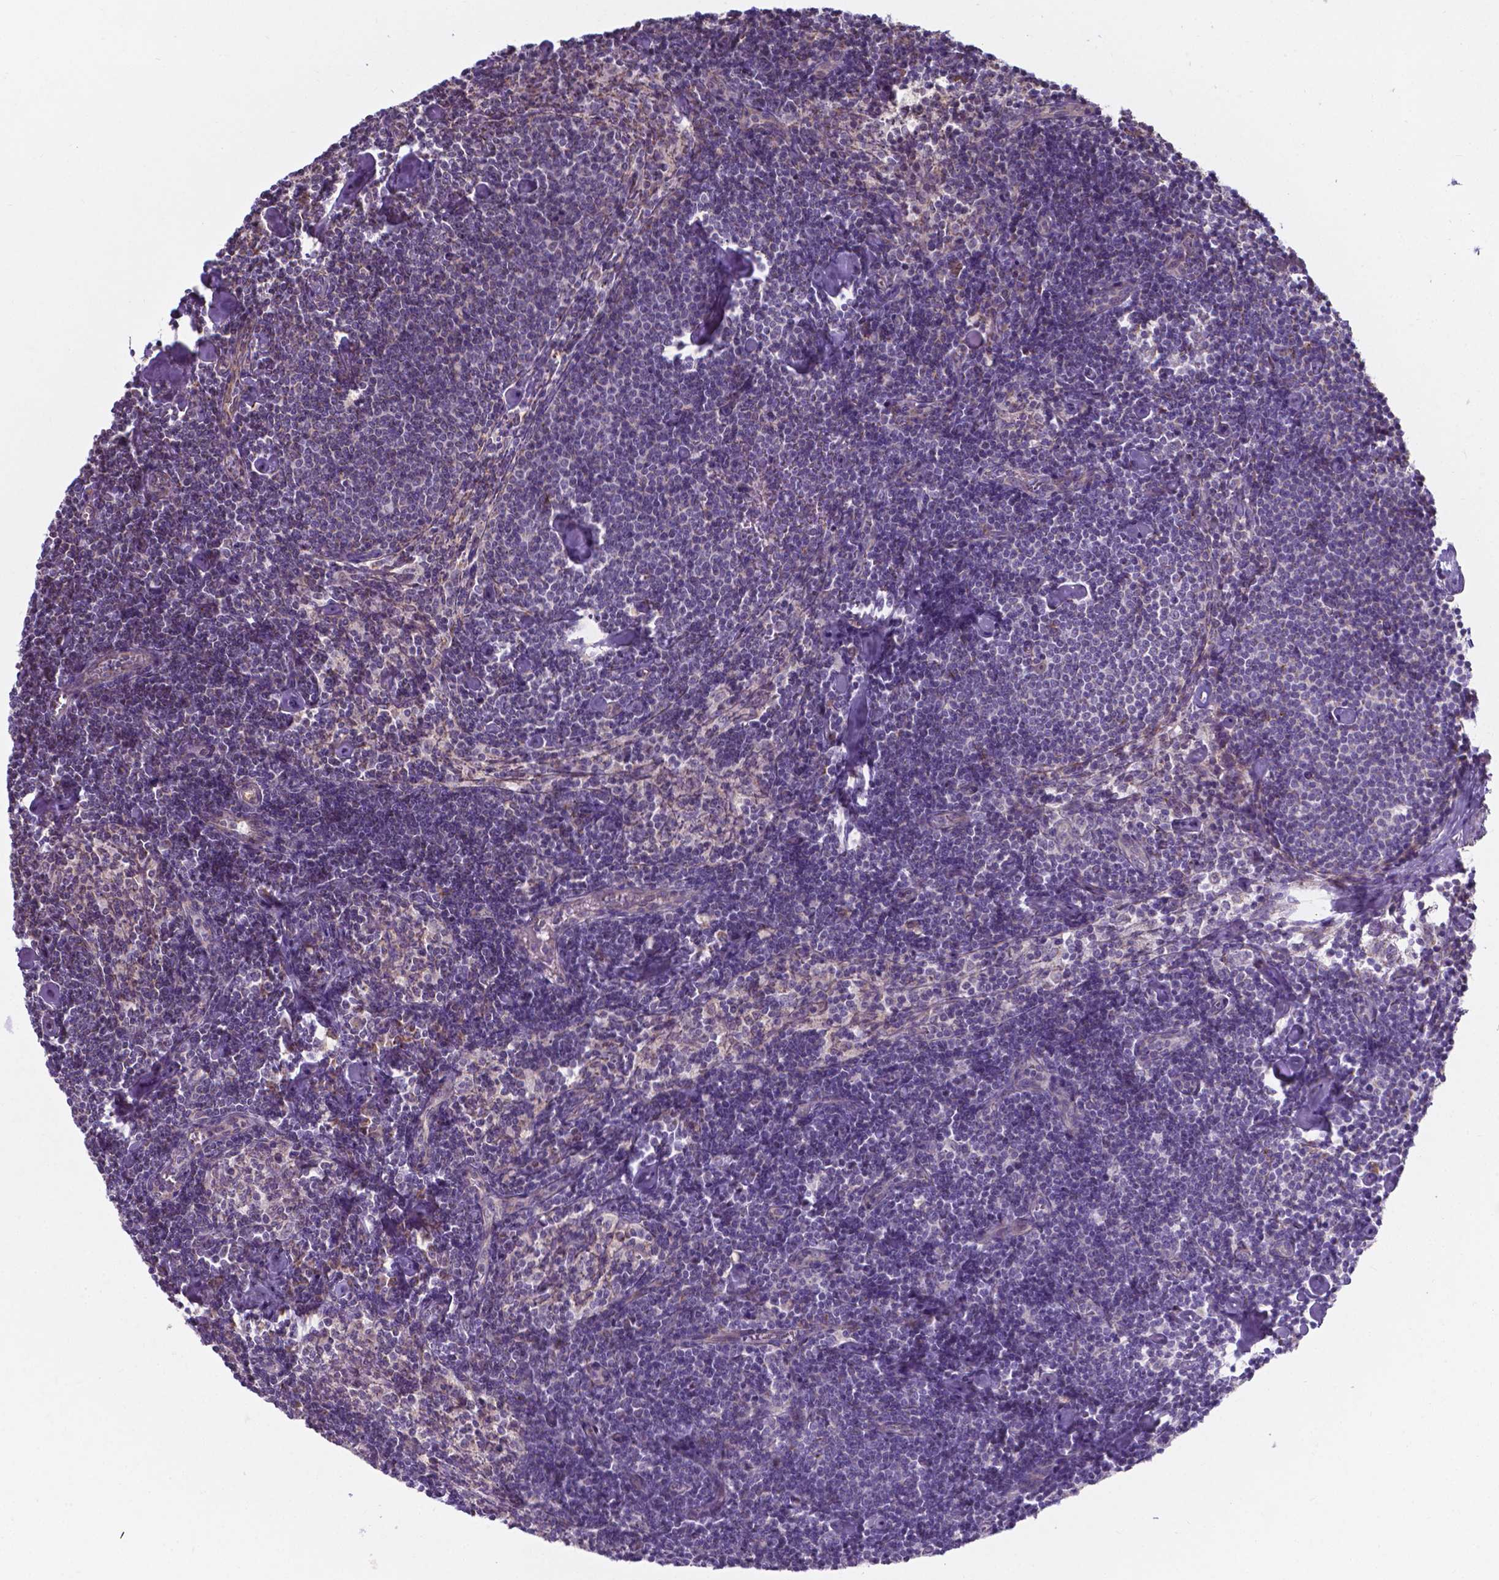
{"staining": {"intensity": "negative", "quantity": "none", "location": "none"}, "tissue": "lymph node", "cell_type": "Non-germinal center cells", "image_type": "normal", "snomed": [{"axis": "morphology", "description": "Normal tissue, NOS"}, {"axis": "topography", "description": "Lymph node"}], "caption": "Micrograph shows no protein positivity in non-germinal center cells of unremarkable lymph node. (Brightfield microscopy of DAB (3,3'-diaminobenzidine) immunohistochemistry at high magnification).", "gene": "FAM114A1", "patient": {"sex": "female", "age": 42}}